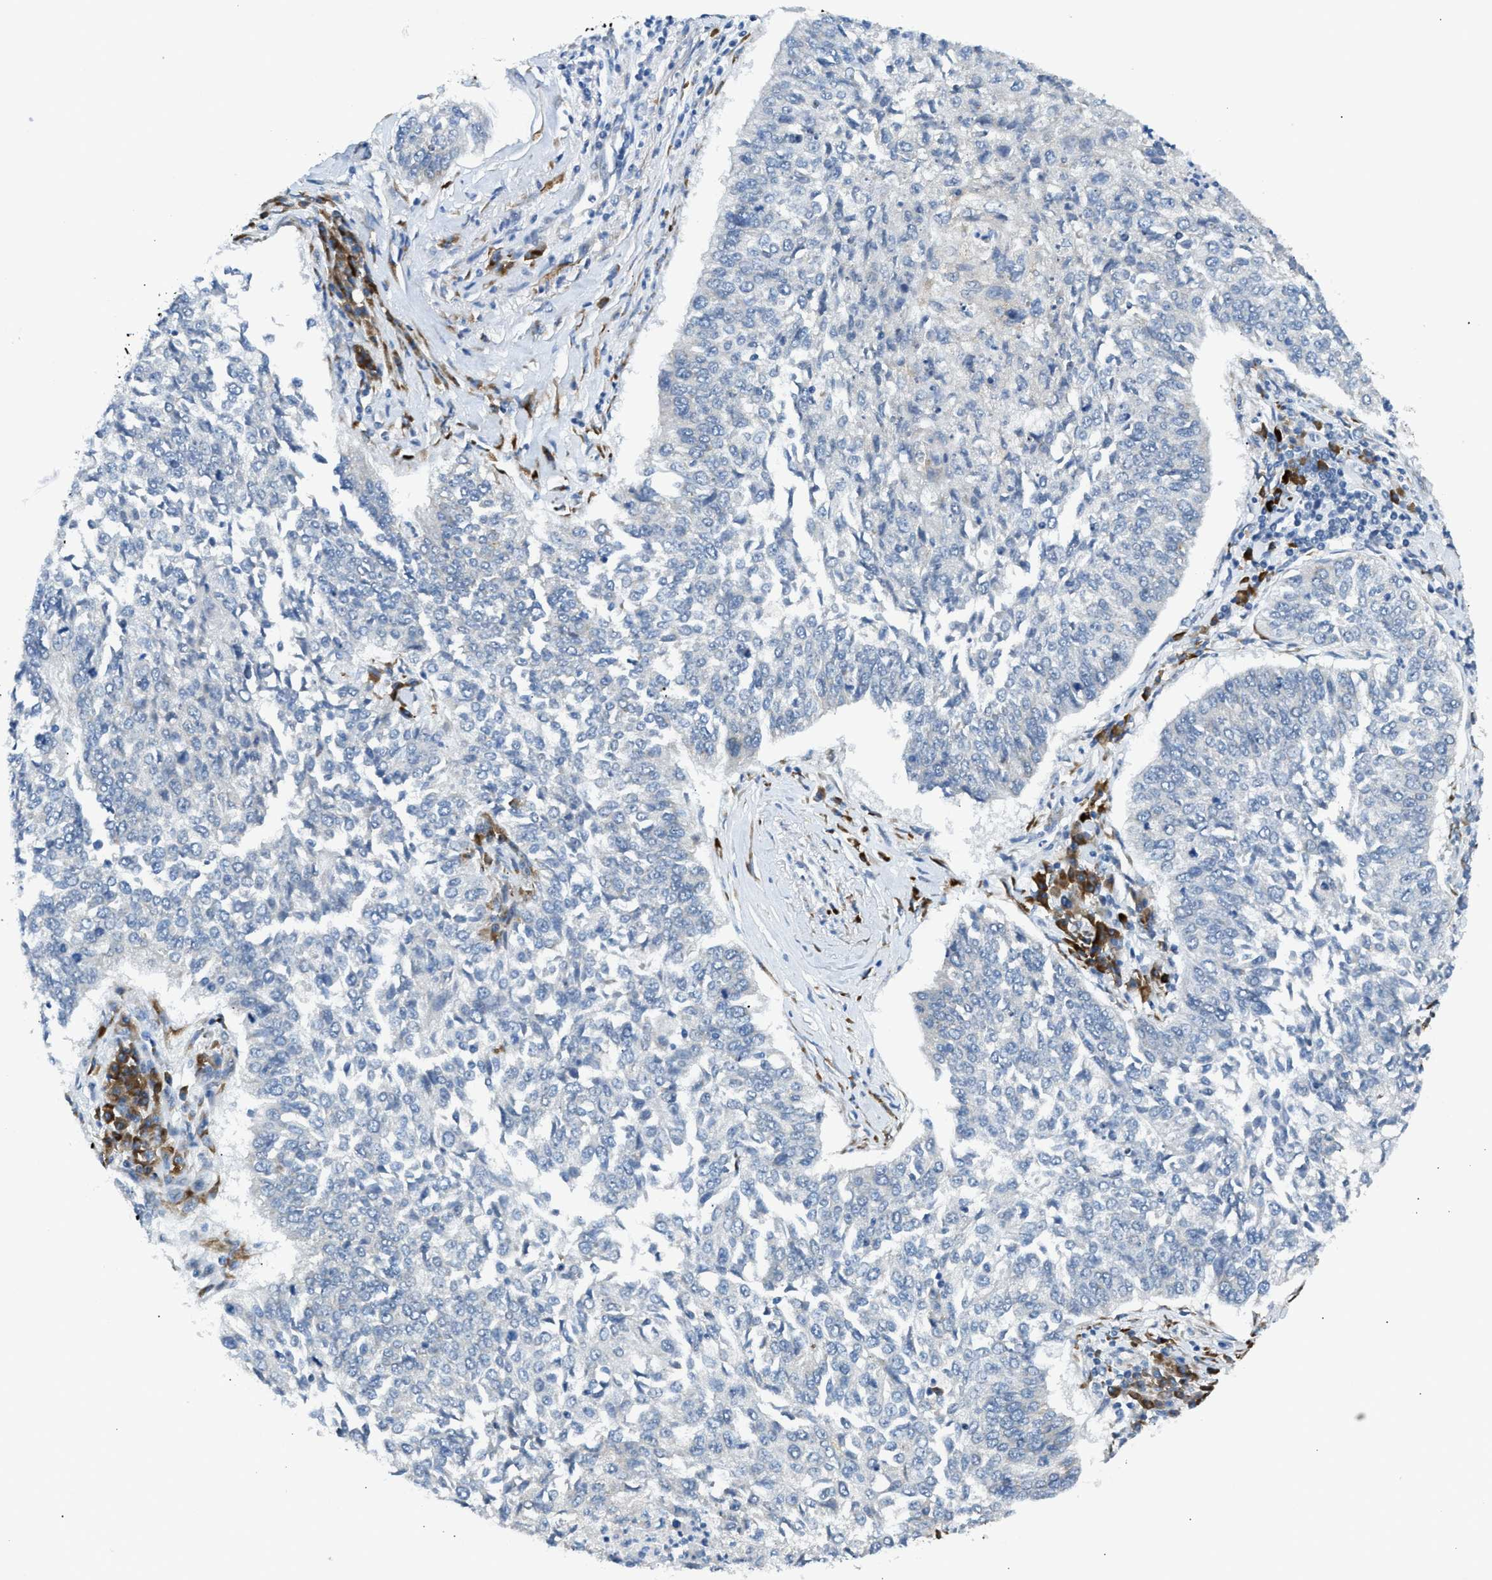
{"staining": {"intensity": "negative", "quantity": "none", "location": "none"}, "tissue": "lung cancer", "cell_type": "Tumor cells", "image_type": "cancer", "snomed": [{"axis": "morphology", "description": "Normal tissue, NOS"}, {"axis": "morphology", "description": "Squamous cell carcinoma, NOS"}, {"axis": "topography", "description": "Cartilage tissue"}, {"axis": "topography", "description": "Bronchus"}, {"axis": "topography", "description": "Lung"}], "caption": "A high-resolution photomicrograph shows immunohistochemistry staining of lung cancer, which demonstrates no significant expression in tumor cells.", "gene": "KCNC2", "patient": {"sex": "female", "age": 49}}